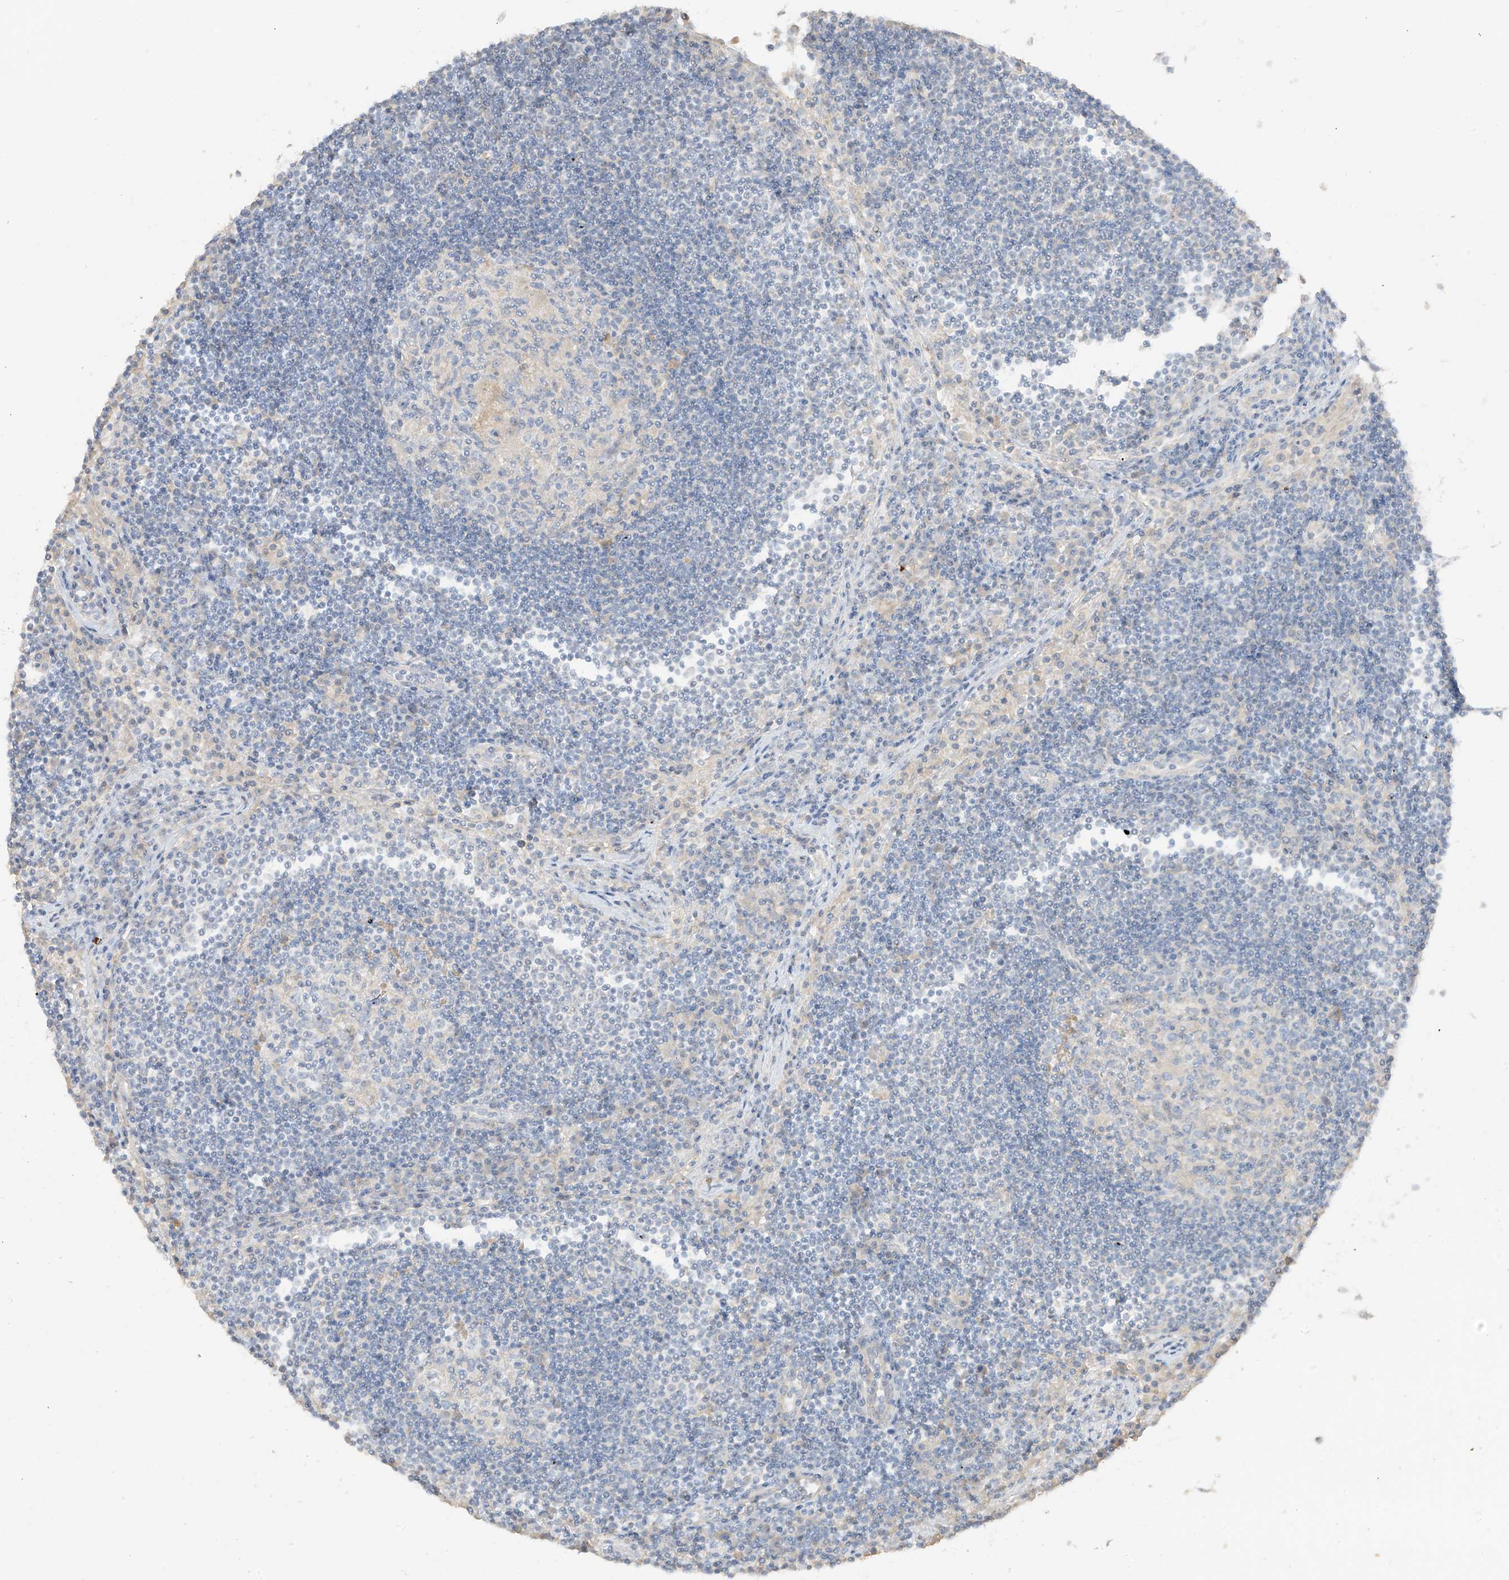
{"staining": {"intensity": "negative", "quantity": "none", "location": "none"}, "tissue": "lymph node", "cell_type": "Germinal center cells", "image_type": "normal", "snomed": [{"axis": "morphology", "description": "Normal tissue, NOS"}, {"axis": "topography", "description": "Lymph node"}], "caption": "Micrograph shows no significant protein positivity in germinal center cells of unremarkable lymph node. (Stains: DAB immunohistochemistry with hematoxylin counter stain, Microscopy: brightfield microscopy at high magnification).", "gene": "ZBTB41", "patient": {"sex": "female", "age": 53}}